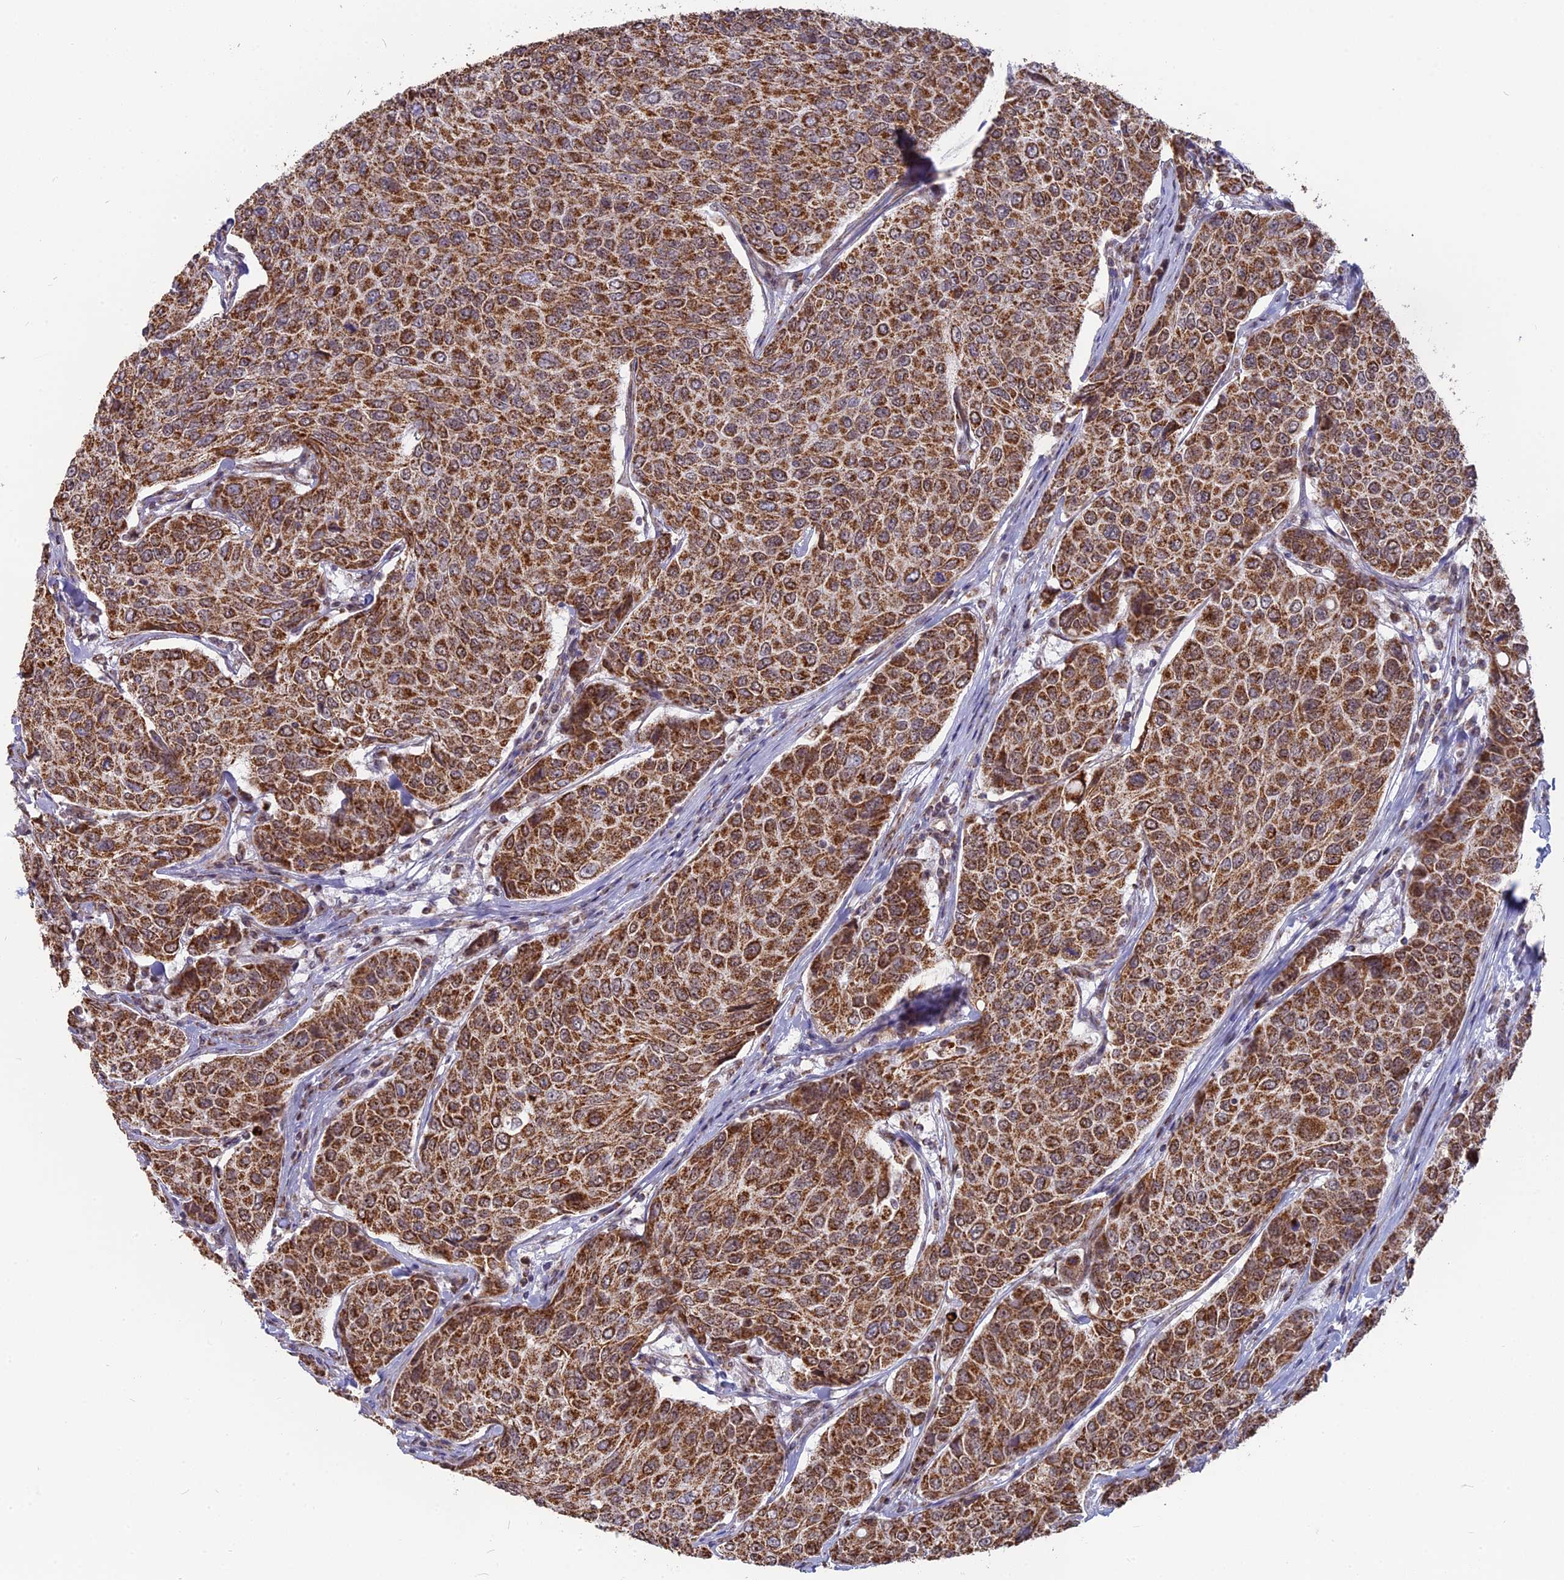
{"staining": {"intensity": "strong", "quantity": ">75%", "location": "cytoplasmic/membranous"}, "tissue": "breast cancer", "cell_type": "Tumor cells", "image_type": "cancer", "snomed": [{"axis": "morphology", "description": "Duct carcinoma"}, {"axis": "topography", "description": "Breast"}], "caption": "High-power microscopy captured an immunohistochemistry (IHC) histopathology image of breast intraductal carcinoma, revealing strong cytoplasmic/membranous positivity in approximately >75% of tumor cells.", "gene": "ARHGAP40", "patient": {"sex": "female", "age": 55}}